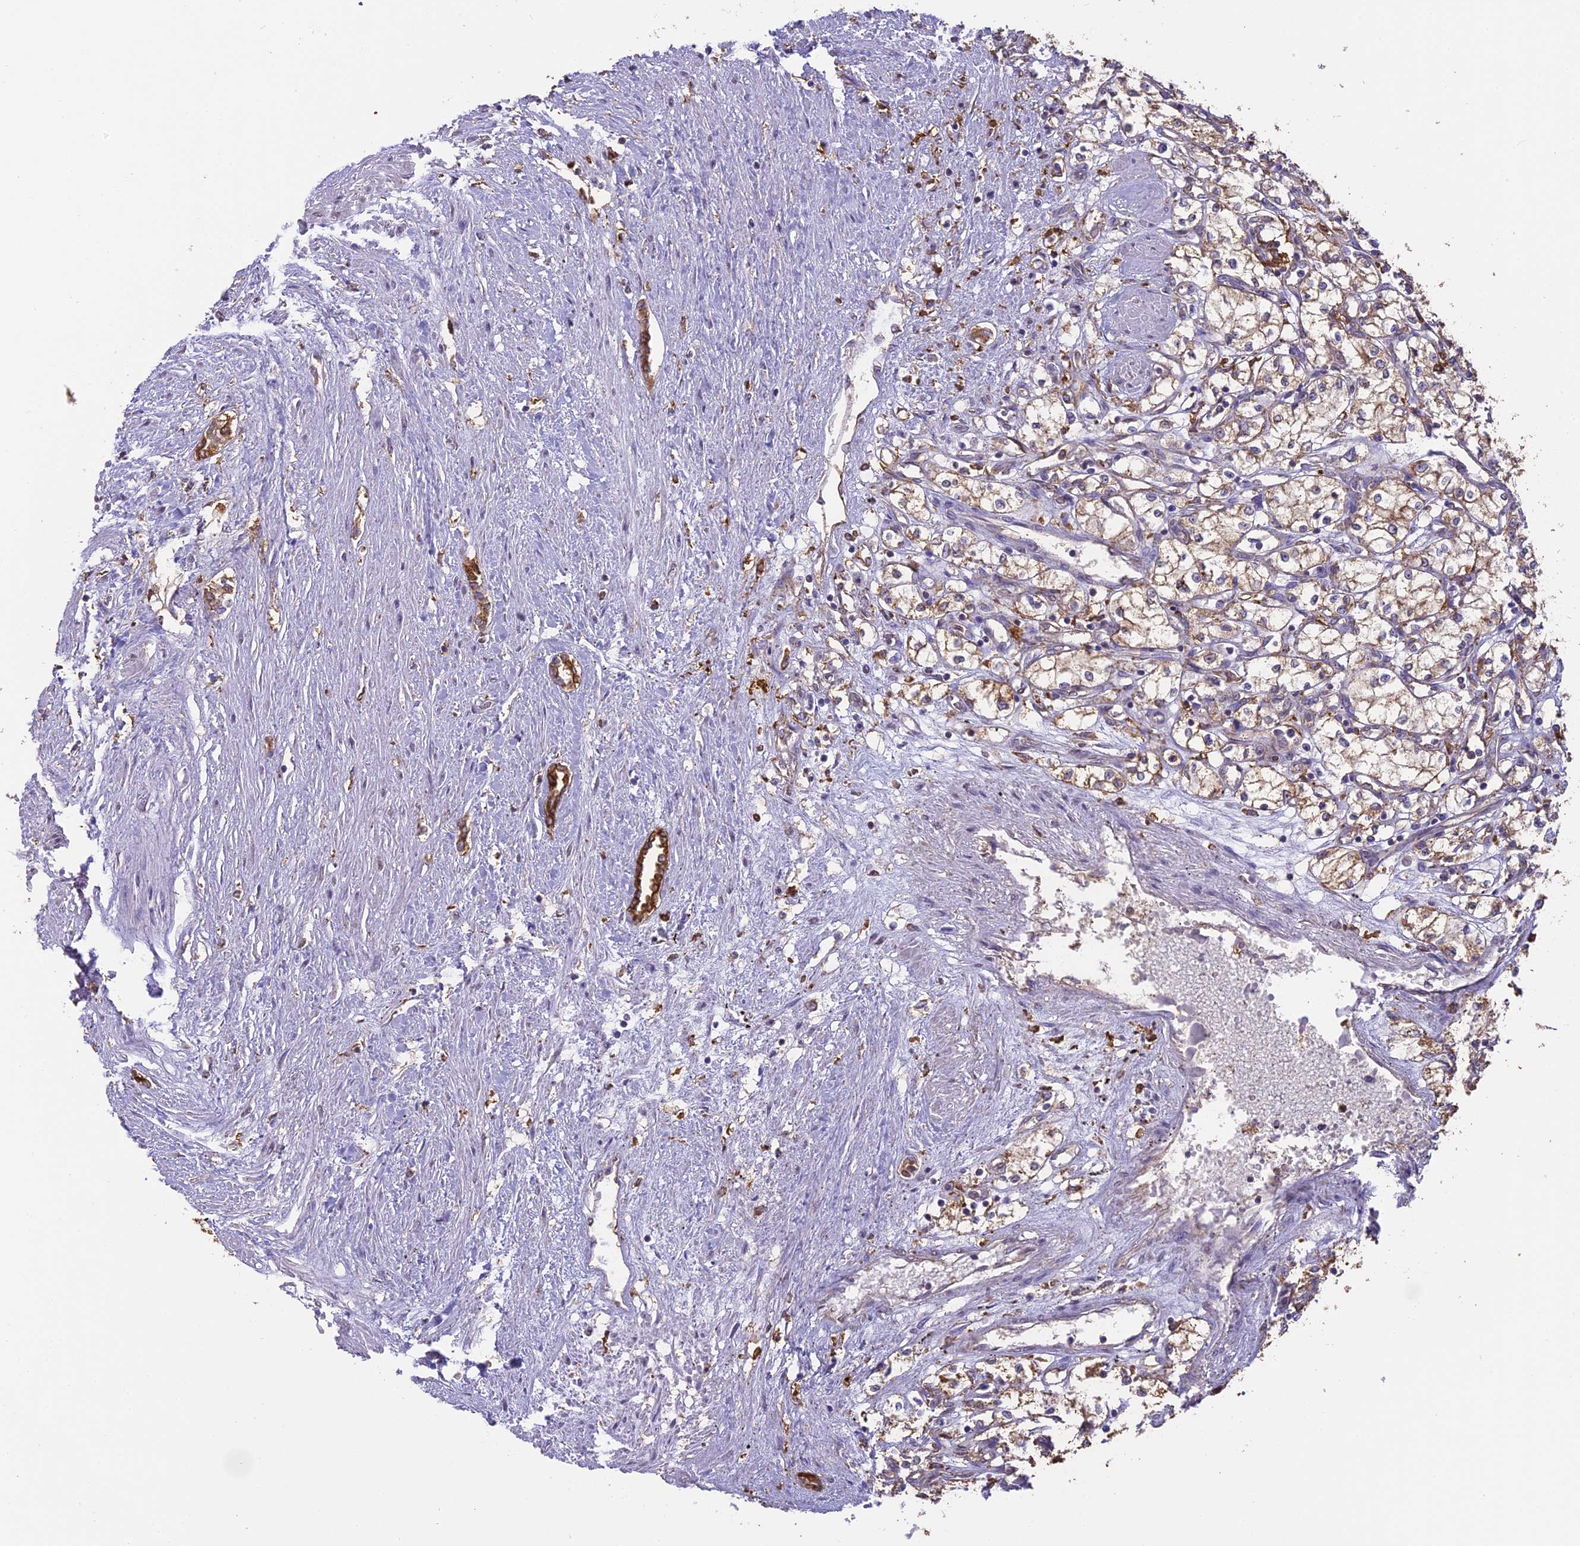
{"staining": {"intensity": "moderate", "quantity": ">75%", "location": "cytoplasmic/membranous"}, "tissue": "renal cancer", "cell_type": "Tumor cells", "image_type": "cancer", "snomed": [{"axis": "morphology", "description": "Adenocarcinoma, NOS"}, {"axis": "topography", "description": "Kidney"}], "caption": "The histopathology image shows staining of renal cancer (adenocarcinoma), revealing moderate cytoplasmic/membranous protein staining (brown color) within tumor cells.", "gene": "ARHGAP19", "patient": {"sex": "male", "age": 59}}